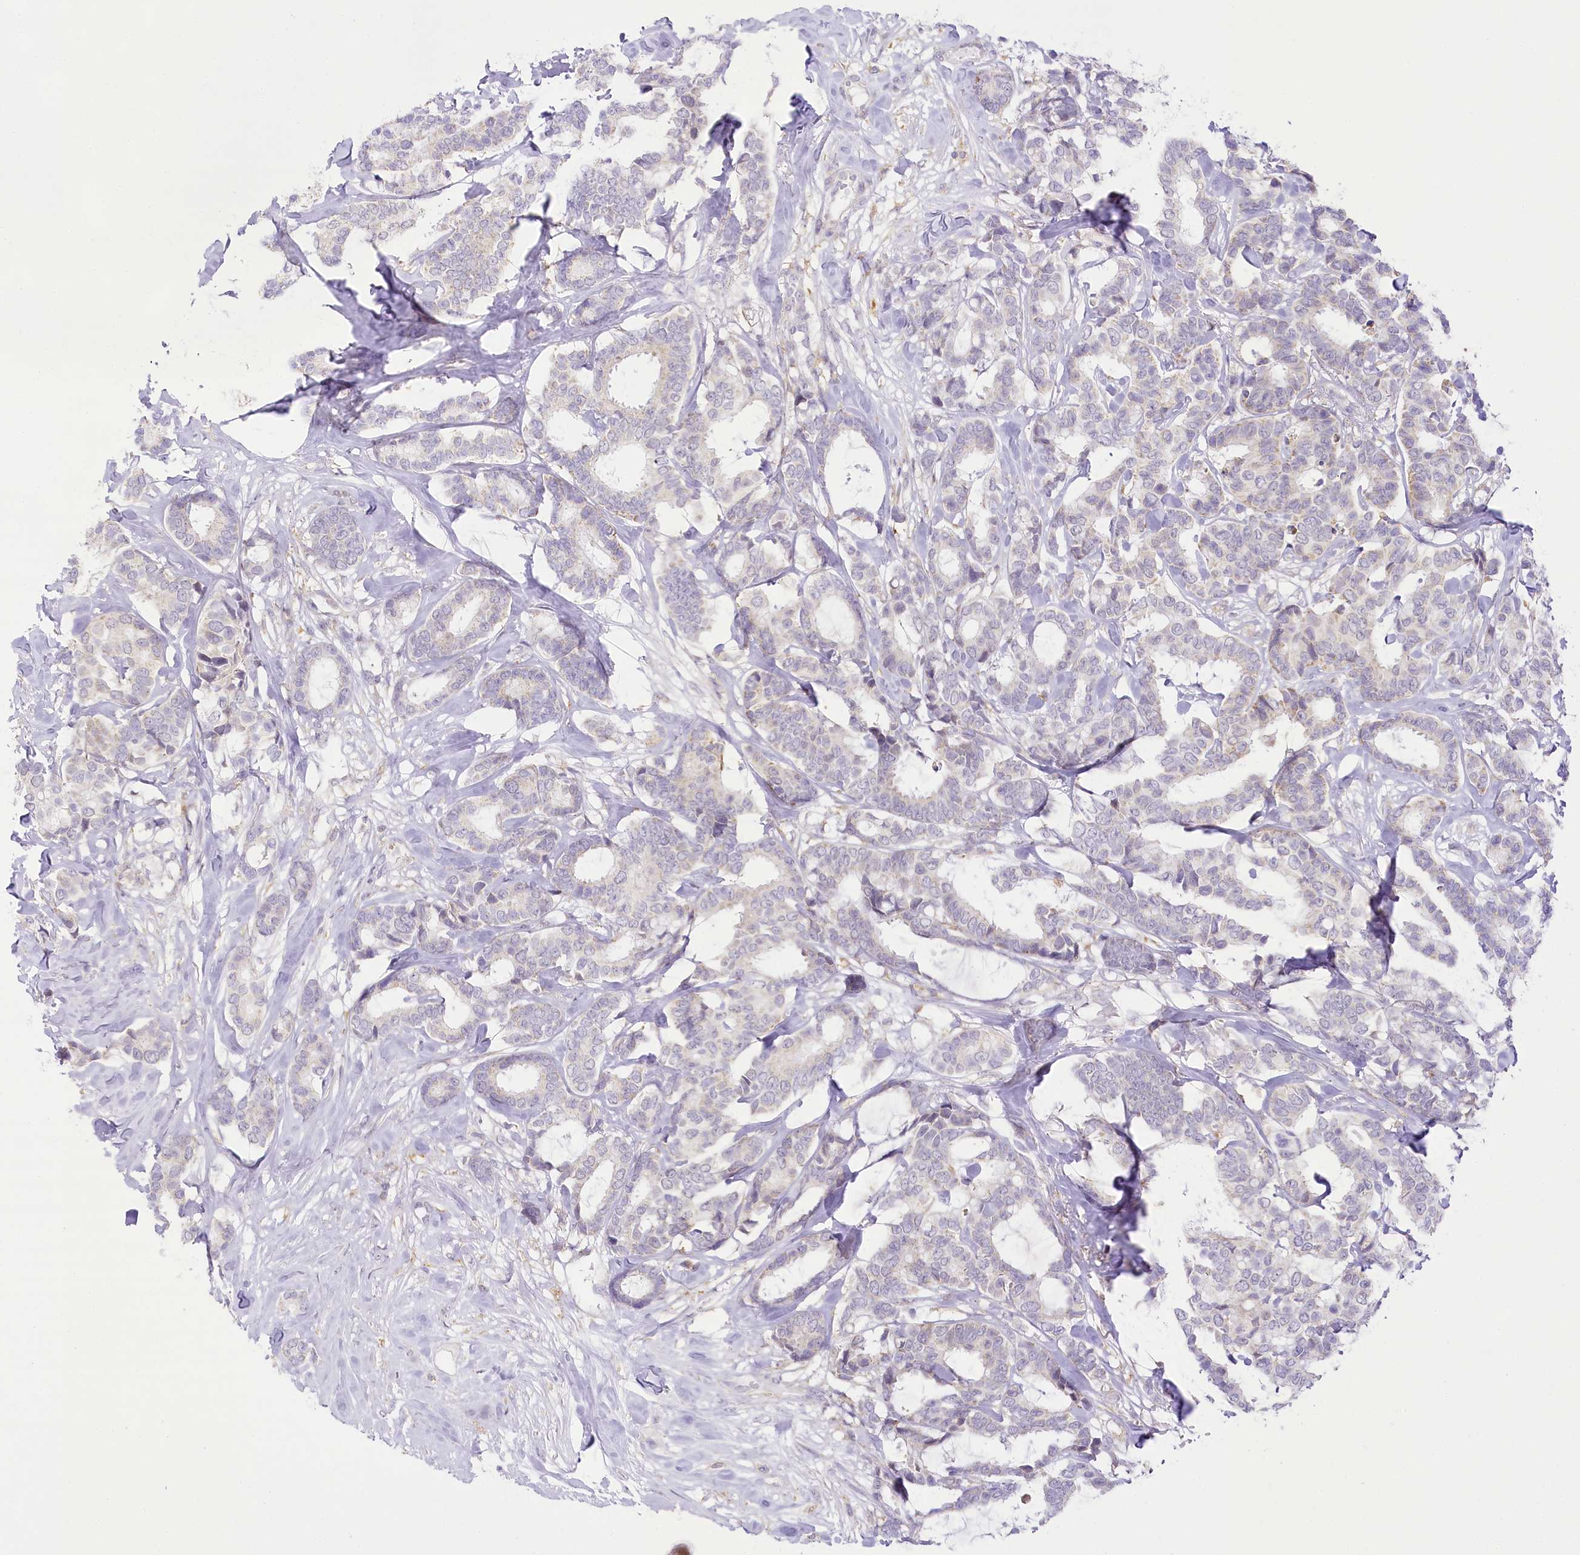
{"staining": {"intensity": "negative", "quantity": "none", "location": "none"}, "tissue": "breast cancer", "cell_type": "Tumor cells", "image_type": "cancer", "snomed": [{"axis": "morphology", "description": "Duct carcinoma"}, {"axis": "topography", "description": "Breast"}], "caption": "IHC photomicrograph of neoplastic tissue: invasive ductal carcinoma (breast) stained with DAB shows no significant protein positivity in tumor cells. The staining was performed using DAB to visualize the protein expression in brown, while the nuclei were stained in blue with hematoxylin (Magnification: 20x).", "gene": "CCDC30", "patient": {"sex": "female", "age": 87}}